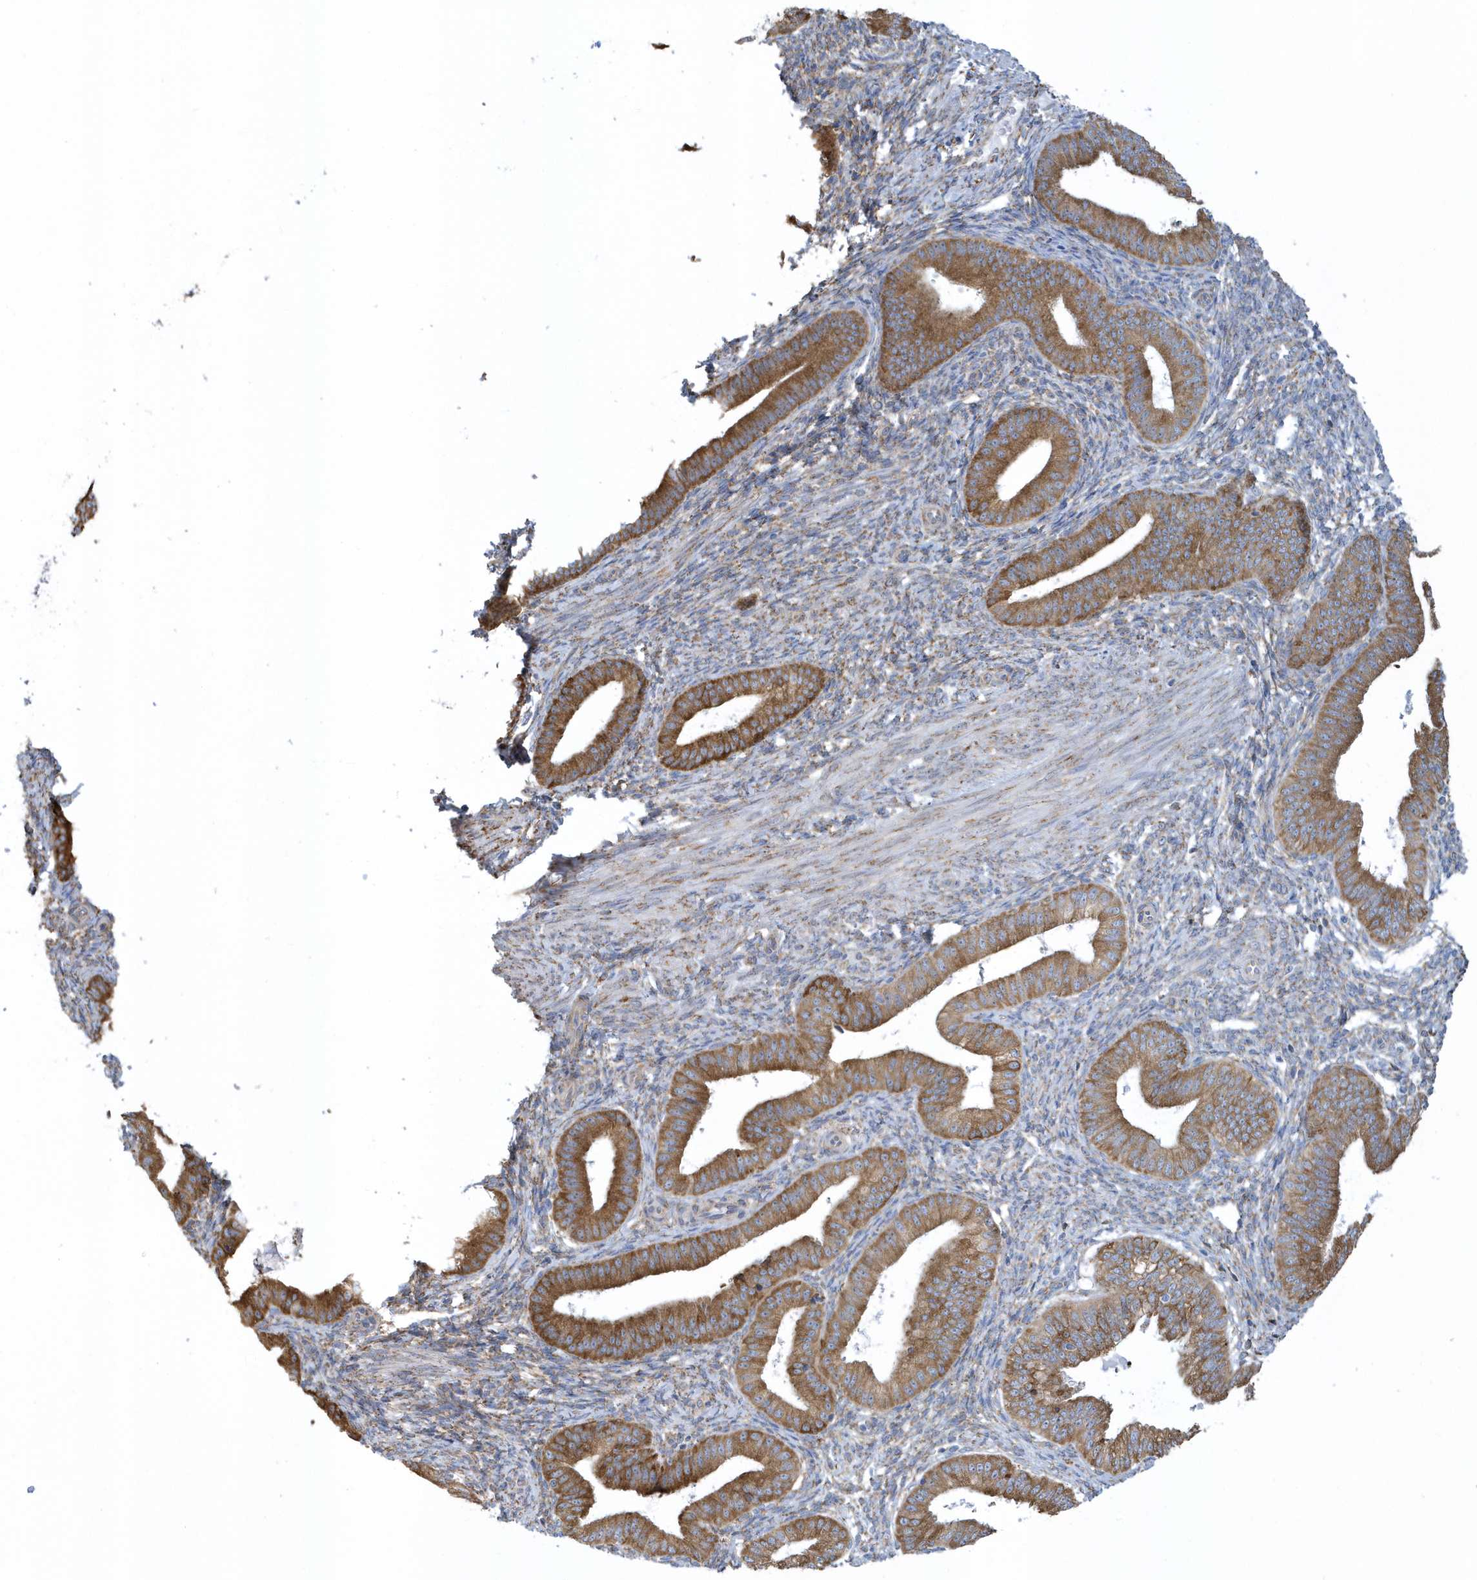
{"staining": {"intensity": "moderate", "quantity": "<25%", "location": "cytoplasmic/membranous"}, "tissue": "endometrium", "cell_type": "Cells in endometrial stroma", "image_type": "normal", "snomed": [{"axis": "morphology", "description": "Normal tissue, NOS"}, {"axis": "topography", "description": "Endometrium"}], "caption": "Immunohistochemistry (DAB) staining of benign endometrium exhibits moderate cytoplasmic/membranous protein positivity in approximately <25% of cells in endometrial stroma.", "gene": "DCAF1", "patient": {"sex": "female", "age": 39}}